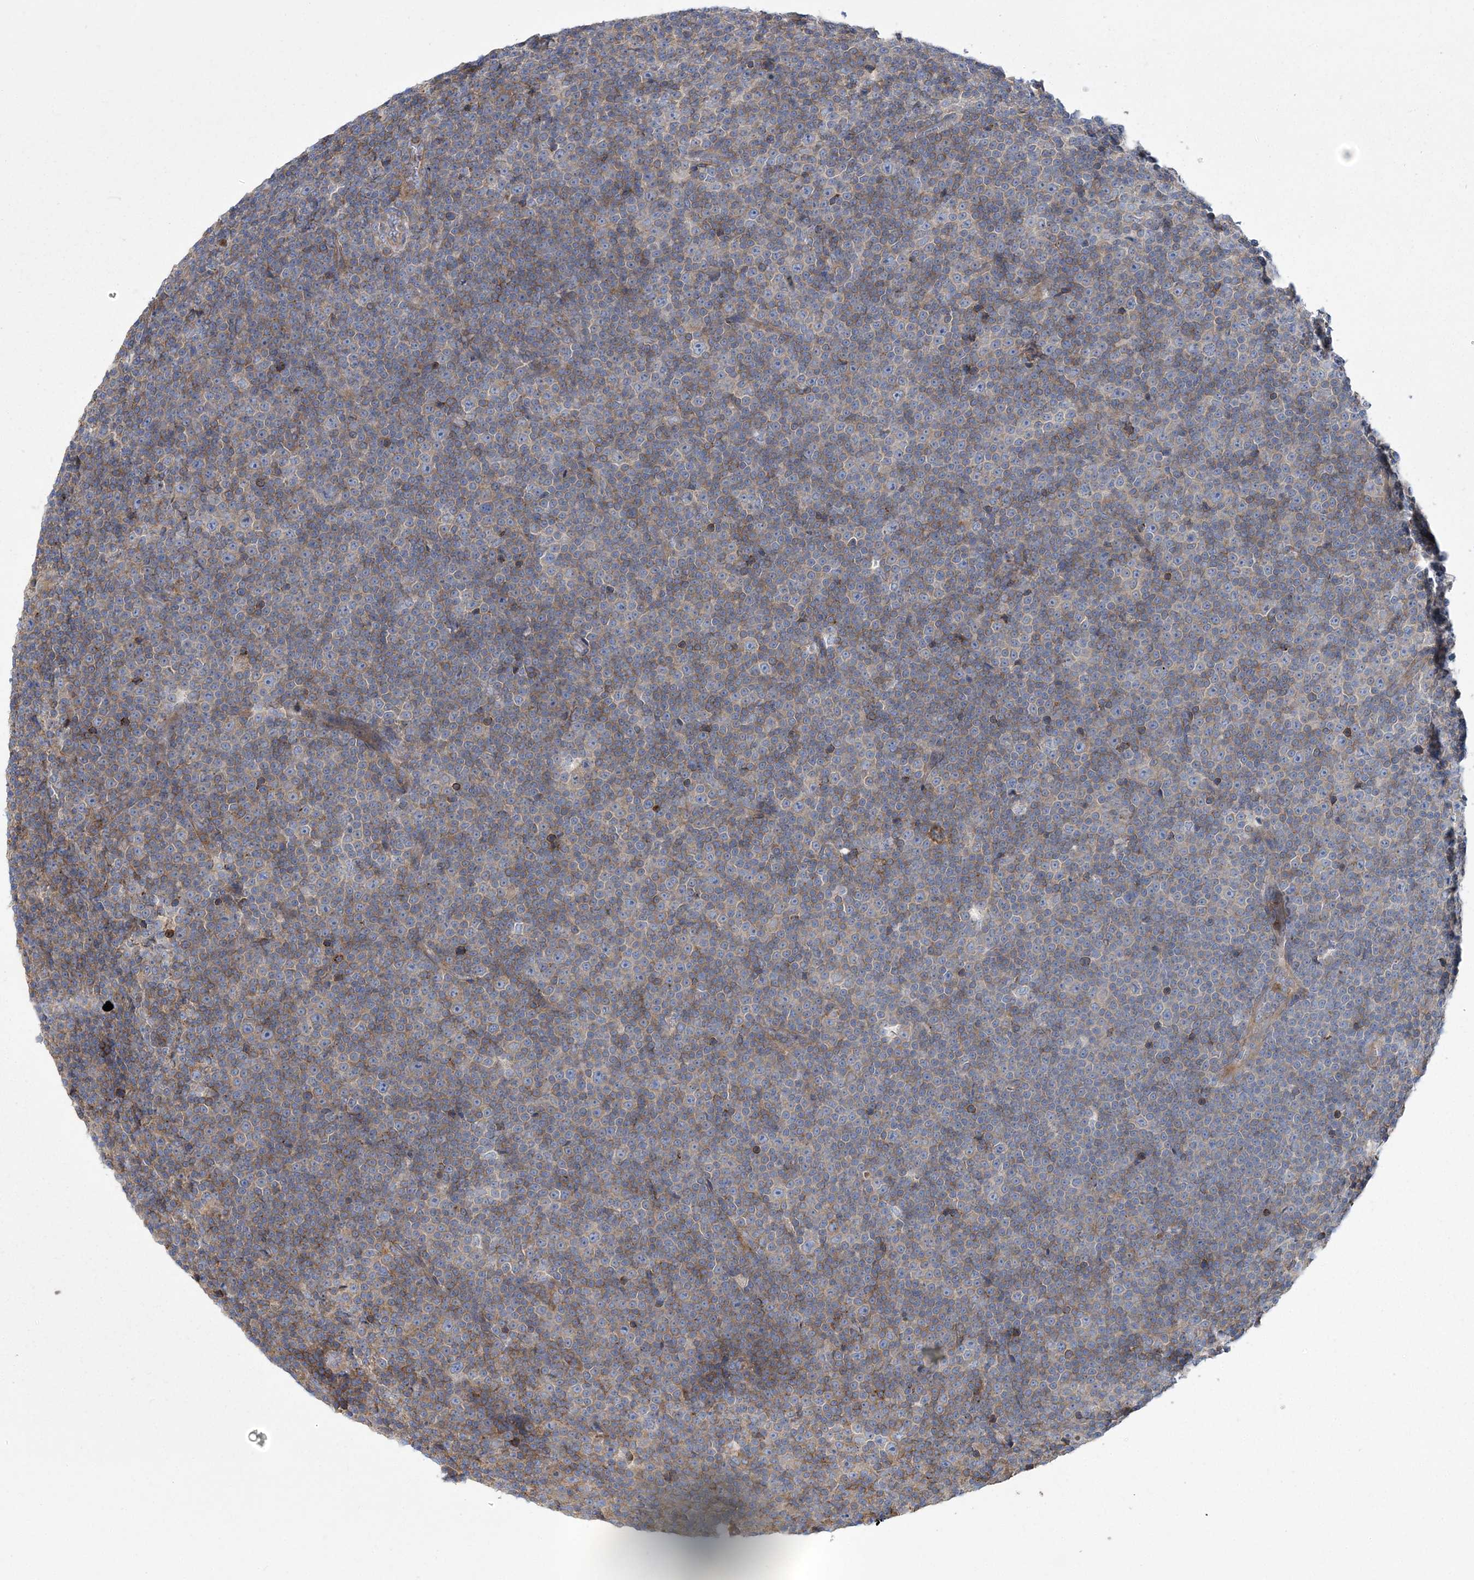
{"staining": {"intensity": "weak", "quantity": "25%-75%", "location": "cytoplasmic/membranous"}, "tissue": "lymphoma", "cell_type": "Tumor cells", "image_type": "cancer", "snomed": [{"axis": "morphology", "description": "Malignant lymphoma, non-Hodgkin's type, Low grade"}, {"axis": "topography", "description": "Lymph node"}], "caption": "Protein expression by immunohistochemistry shows weak cytoplasmic/membranous staining in about 25%-75% of tumor cells in lymphoma.", "gene": "ARSJ", "patient": {"sex": "female", "age": 67}}